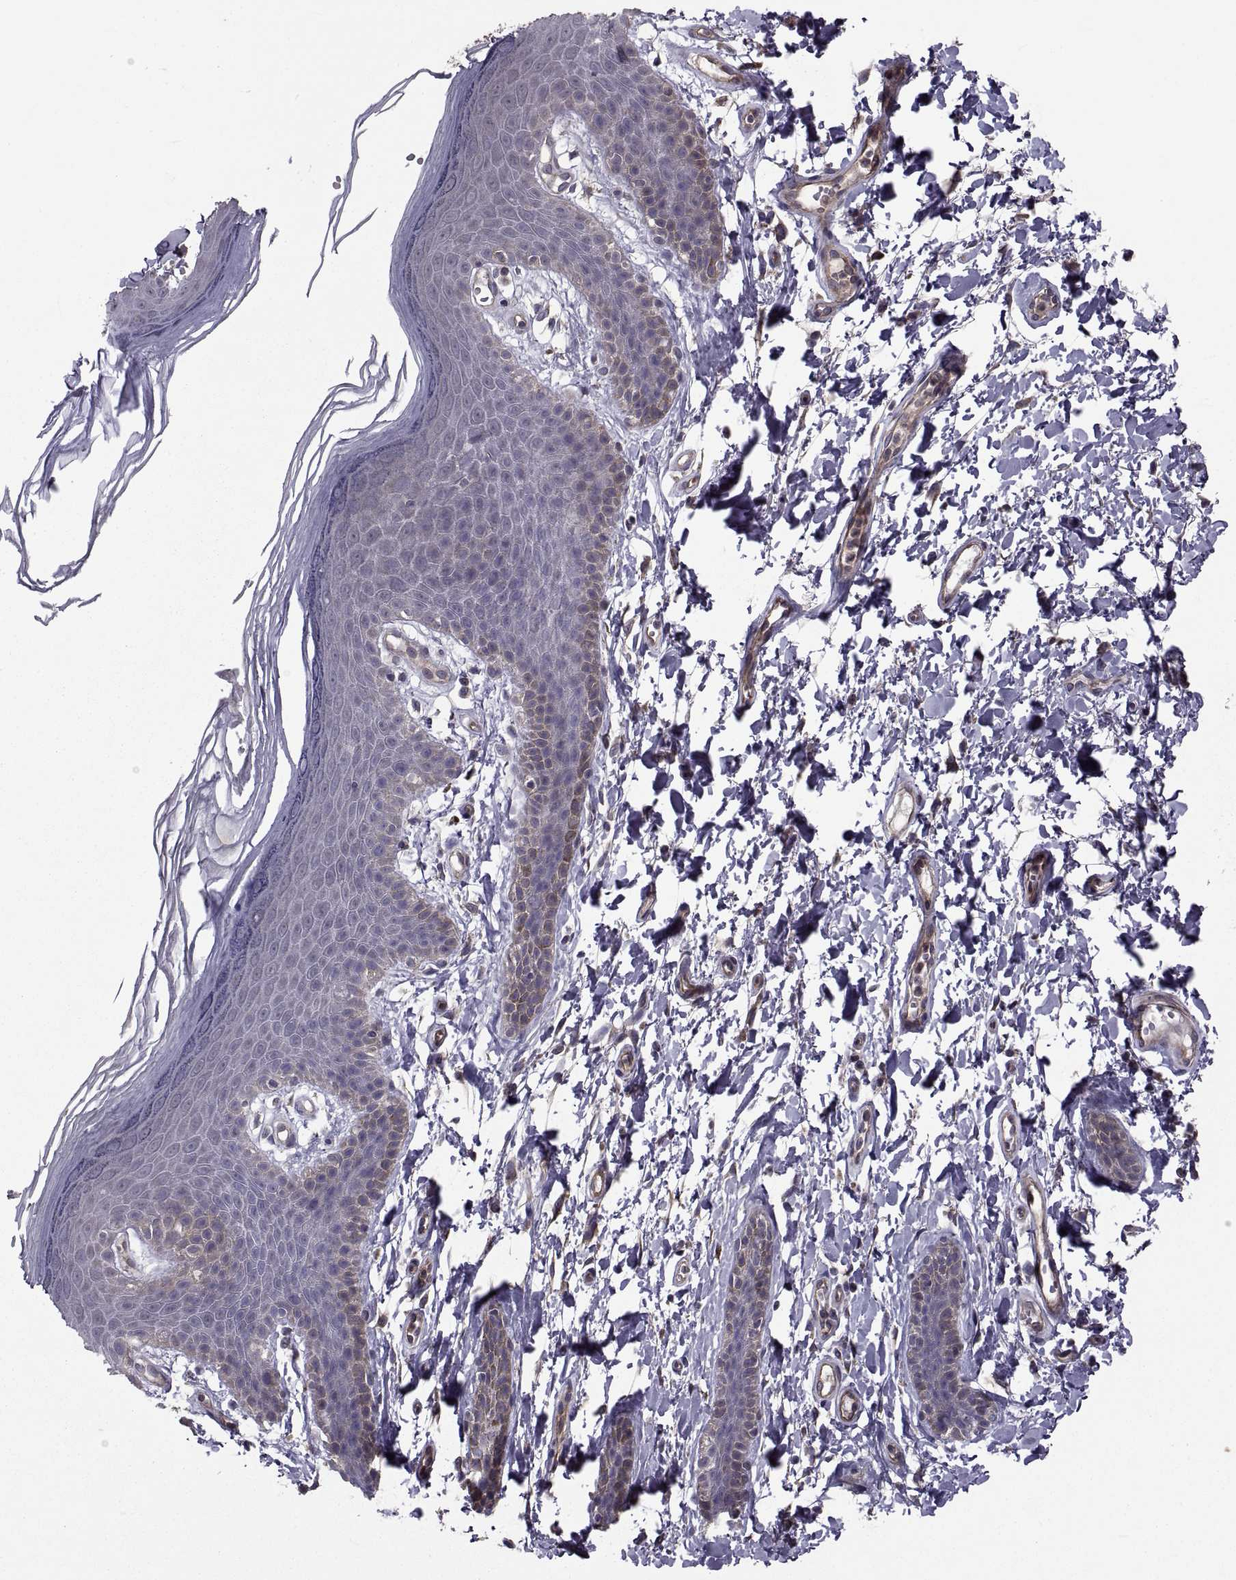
{"staining": {"intensity": "negative", "quantity": "none", "location": "none"}, "tissue": "skin", "cell_type": "Epidermal cells", "image_type": "normal", "snomed": [{"axis": "morphology", "description": "Normal tissue, NOS"}, {"axis": "topography", "description": "Anal"}], "caption": "A micrograph of human skin is negative for staining in epidermal cells. (Immunohistochemistry, brightfield microscopy, high magnification).", "gene": "PMM2", "patient": {"sex": "male", "age": 53}}